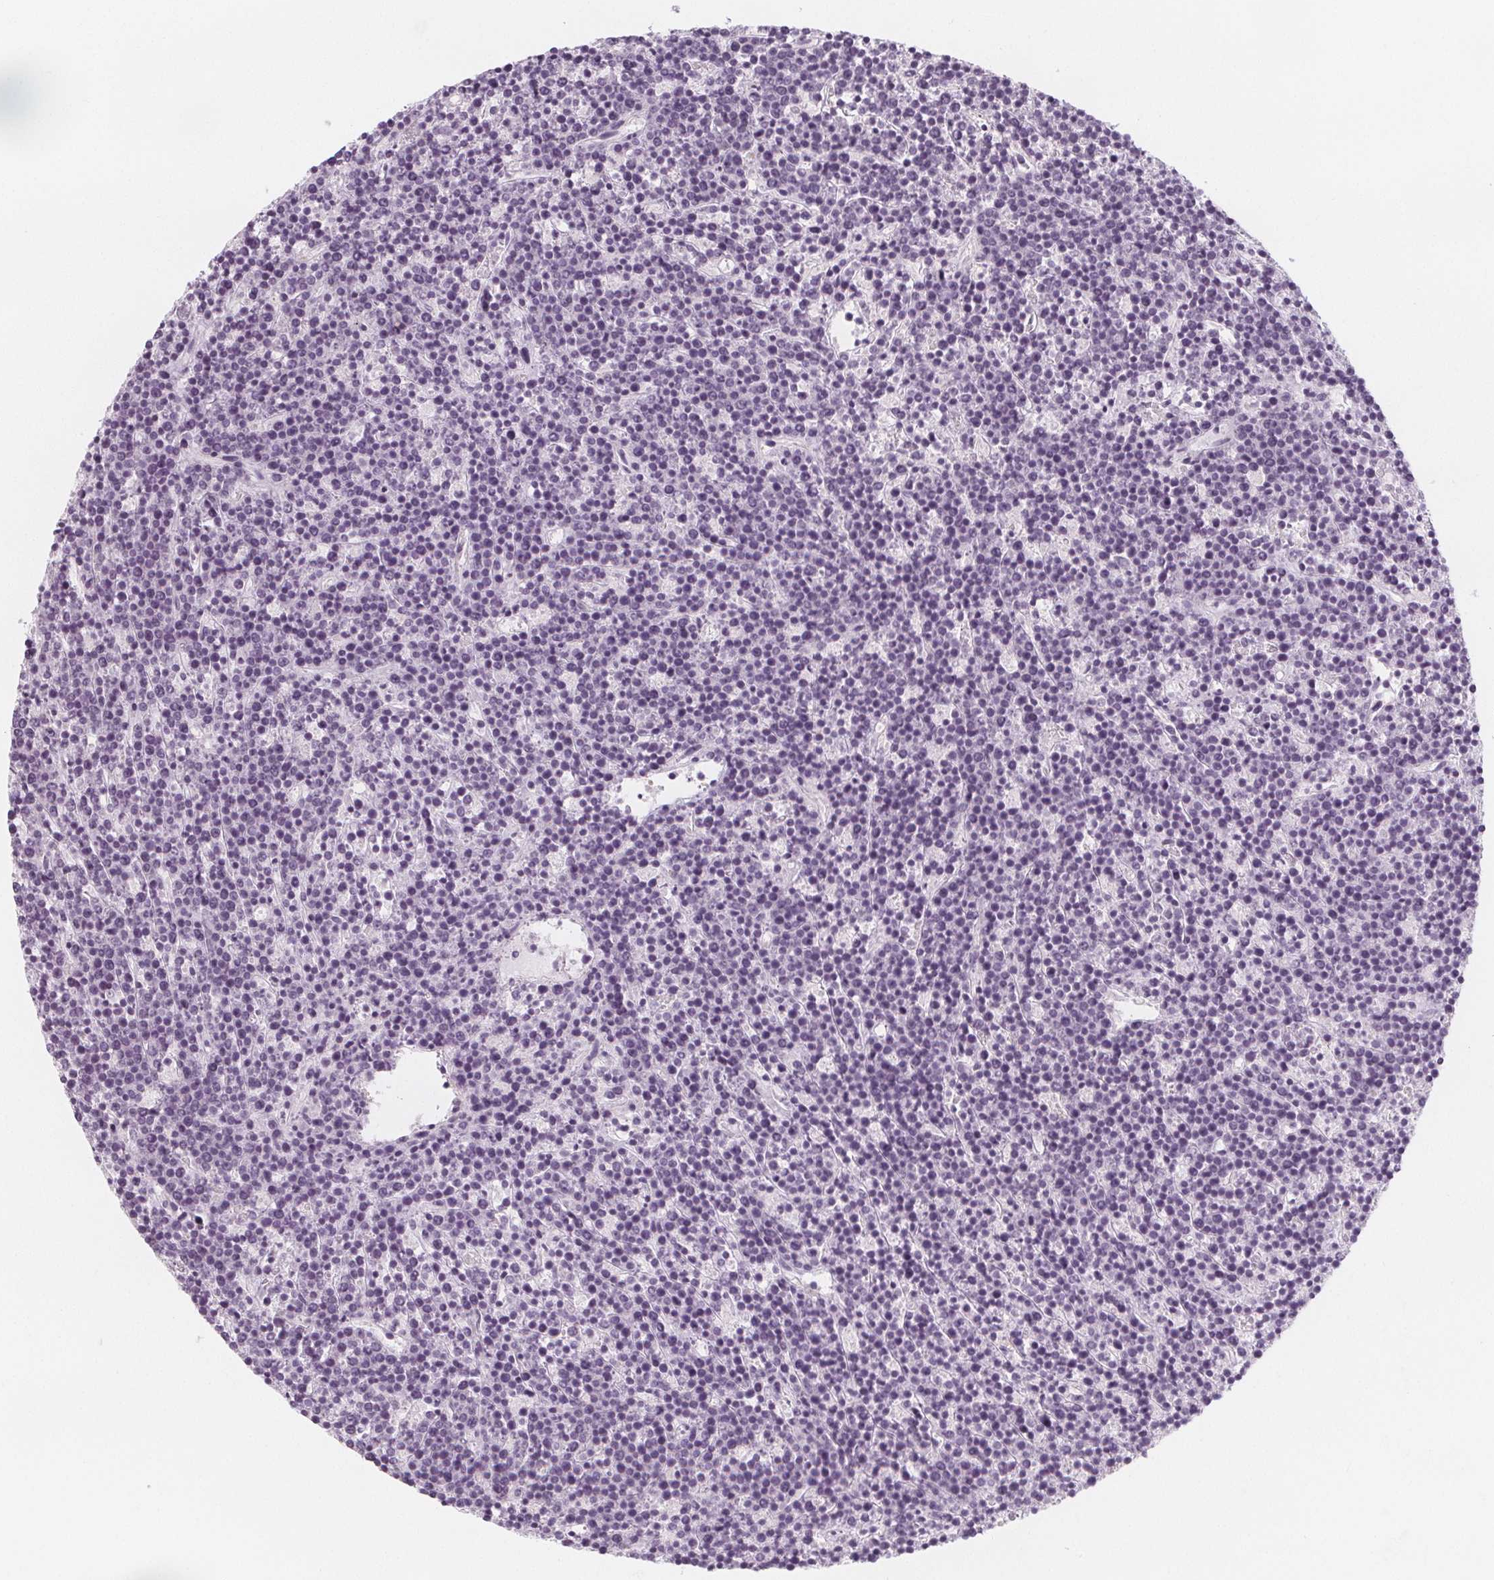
{"staining": {"intensity": "negative", "quantity": "none", "location": "none"}, "tissue": "lymphoma", "cell_type": "Tumor cells", "image_type": "cancer", "snomed": [{"axis": "morphology", "description": "Malignant lymphoma, non-Hodgkin's type, High grade"}, {"axis": "topography", "description": "Ovary"}], "caption": "This histopathology image is of high-grade malignant lymphoma, non-Hodgkin's type stained with immunohistochemistry to label a protein in brown with the nuclei are counter-stained blue. There is no expression in tumor cells. (Immunohistochemistry (ihc), brightfield microscopy, high magnification).", "gene": "MAP1A", "patient": {"sex": "female", "age": 56}}